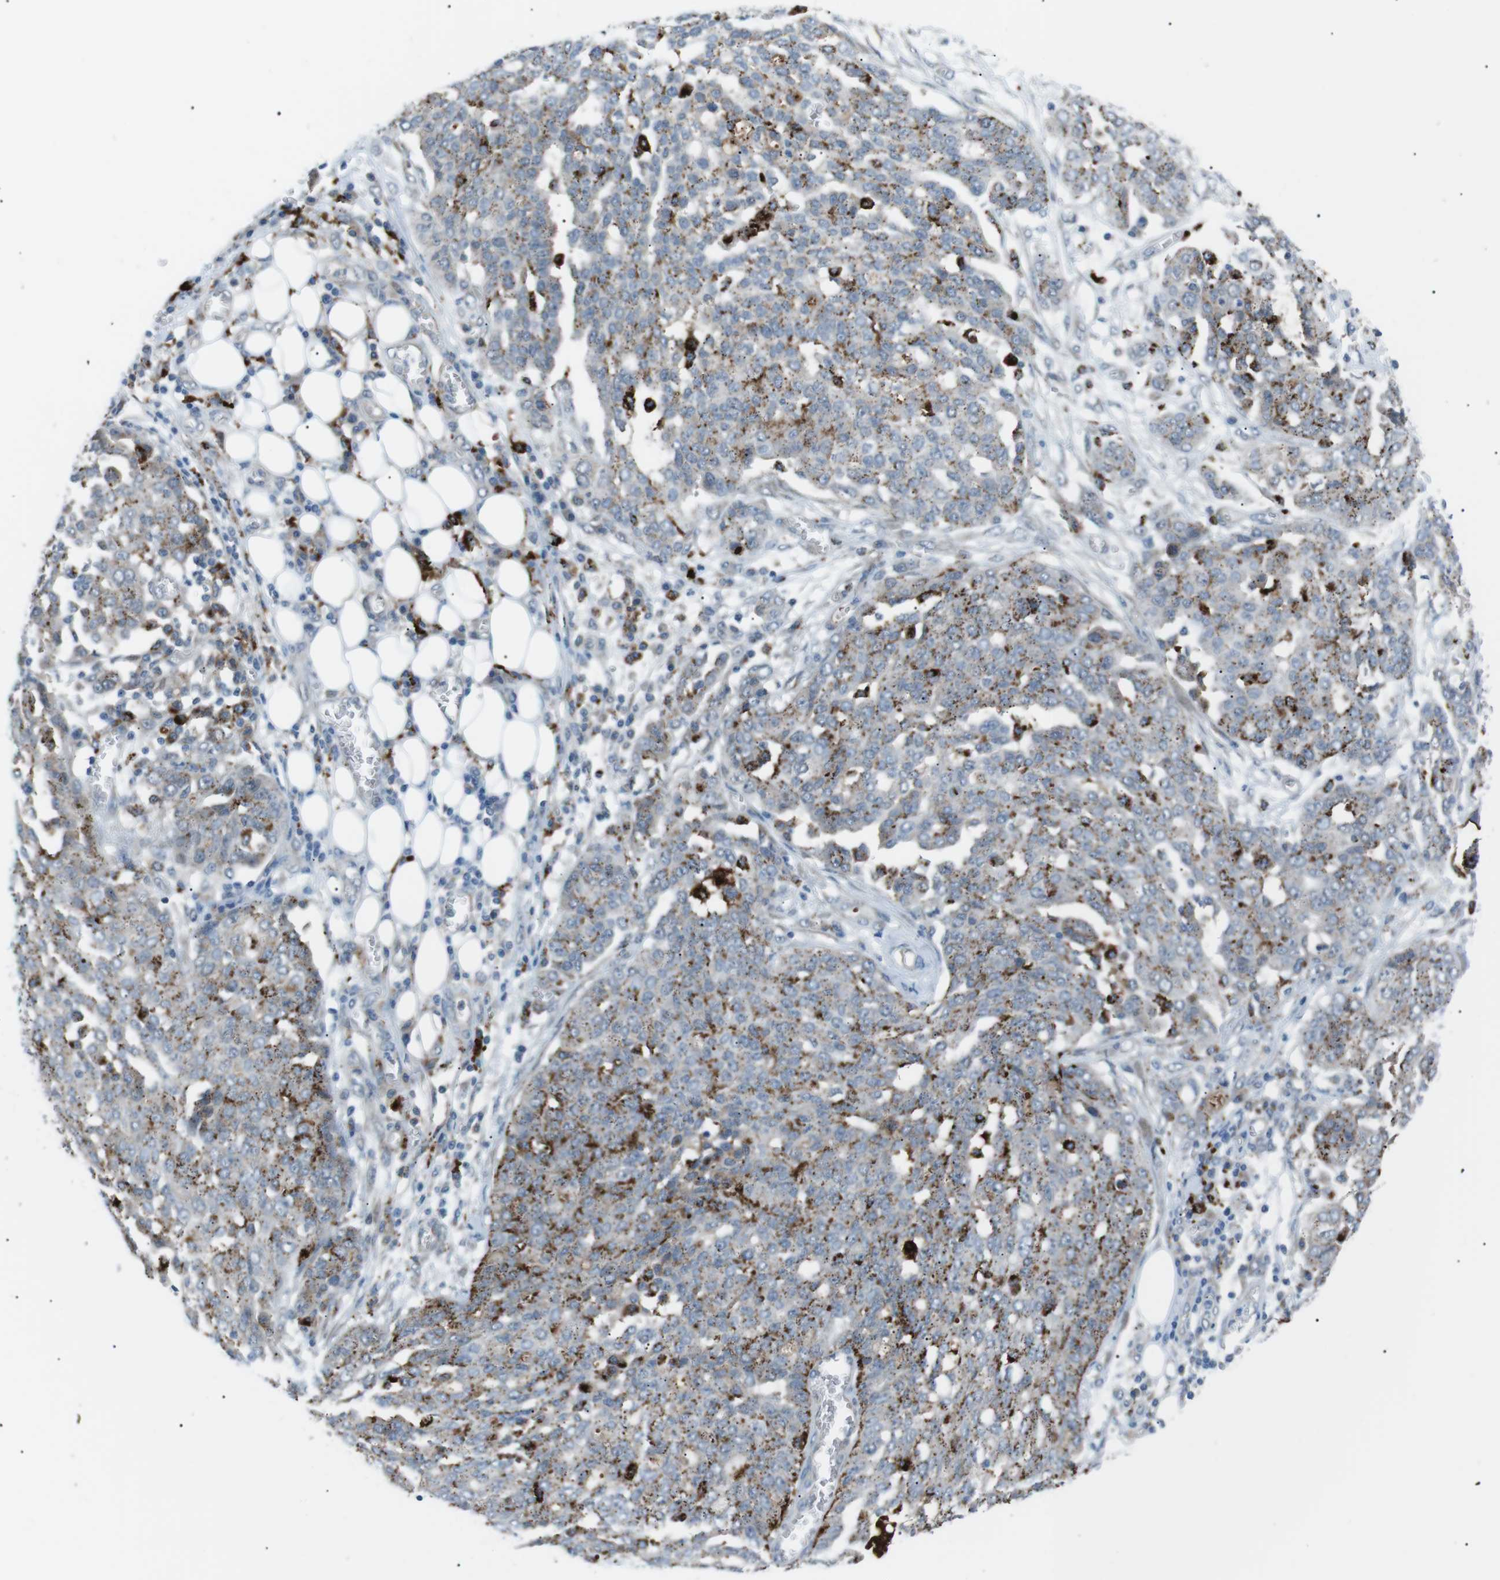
{"staining": {"intensity": "moderate", "quantity": ">75%", "location": "cytoplasmic/membranous"}, "tissue": "ovarian cancer", "cell_type": "Tumor cells", "image_type": "cancer", "snomed": [{"axis": "morphology", "description": "Cystadenocarcinoma, serous, NOS"}, {"axis": "topography", "description": "Soft tissue"}, {"axis": "topography", "description": "Ovary"}], "caption": "A brown stain highlights moderate cytoplasmic/membranous positivity of a protein in human serous cystadenocarcinoma (ovarian) tumor cells.", "gene": "B4GALNT2", "patient": {"sex": "female", "age": 57}}